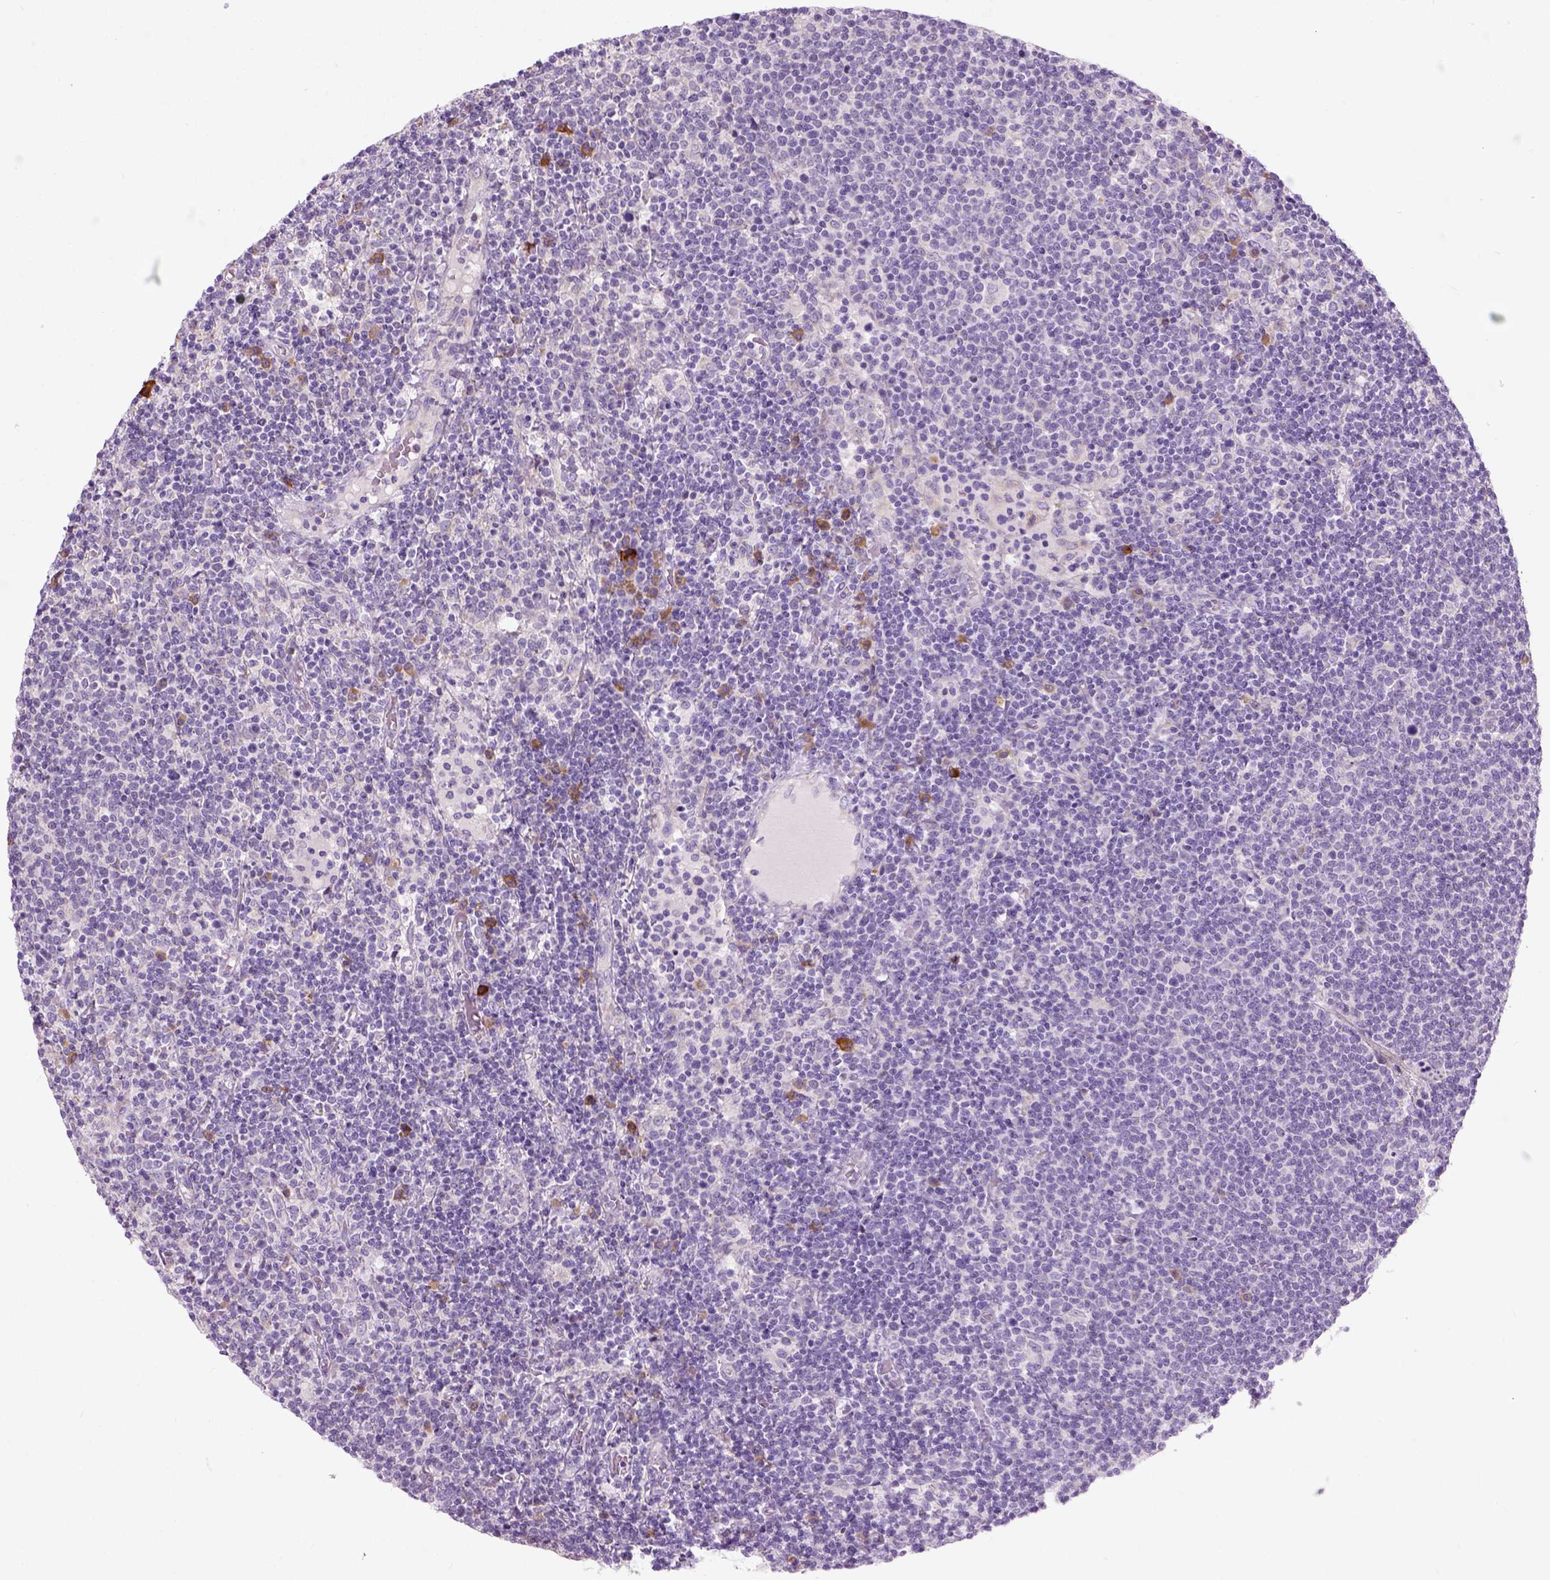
{"staining": {"intensity": "negative", "quantity": "none", "location": "none"}, "tissue": "lymphoma", "cell_type": "Tumor cells", "image_type": "cancer", "snomed": [{"axis": "morphology", "description": "Malignant lymphoma, non-Hodgkin's type, High grade"}, {"axis": "topography", "description": "Lymph node"}], "caption": "A high-resolution micrograph shows IHC staining of high-grade malignant lymphoma, non-Hodgkin's type, which reveals no significant positivity in tumor cells. Brightfield microscopy of immunohistochemistry (IHC) stained with DAB (3,3'-diaminobenzidine) (brown) and hematoxylin (blue), captured at high magnification.", "gene": "TRIM72", "patient": {"sex": "male", "age": 61}}